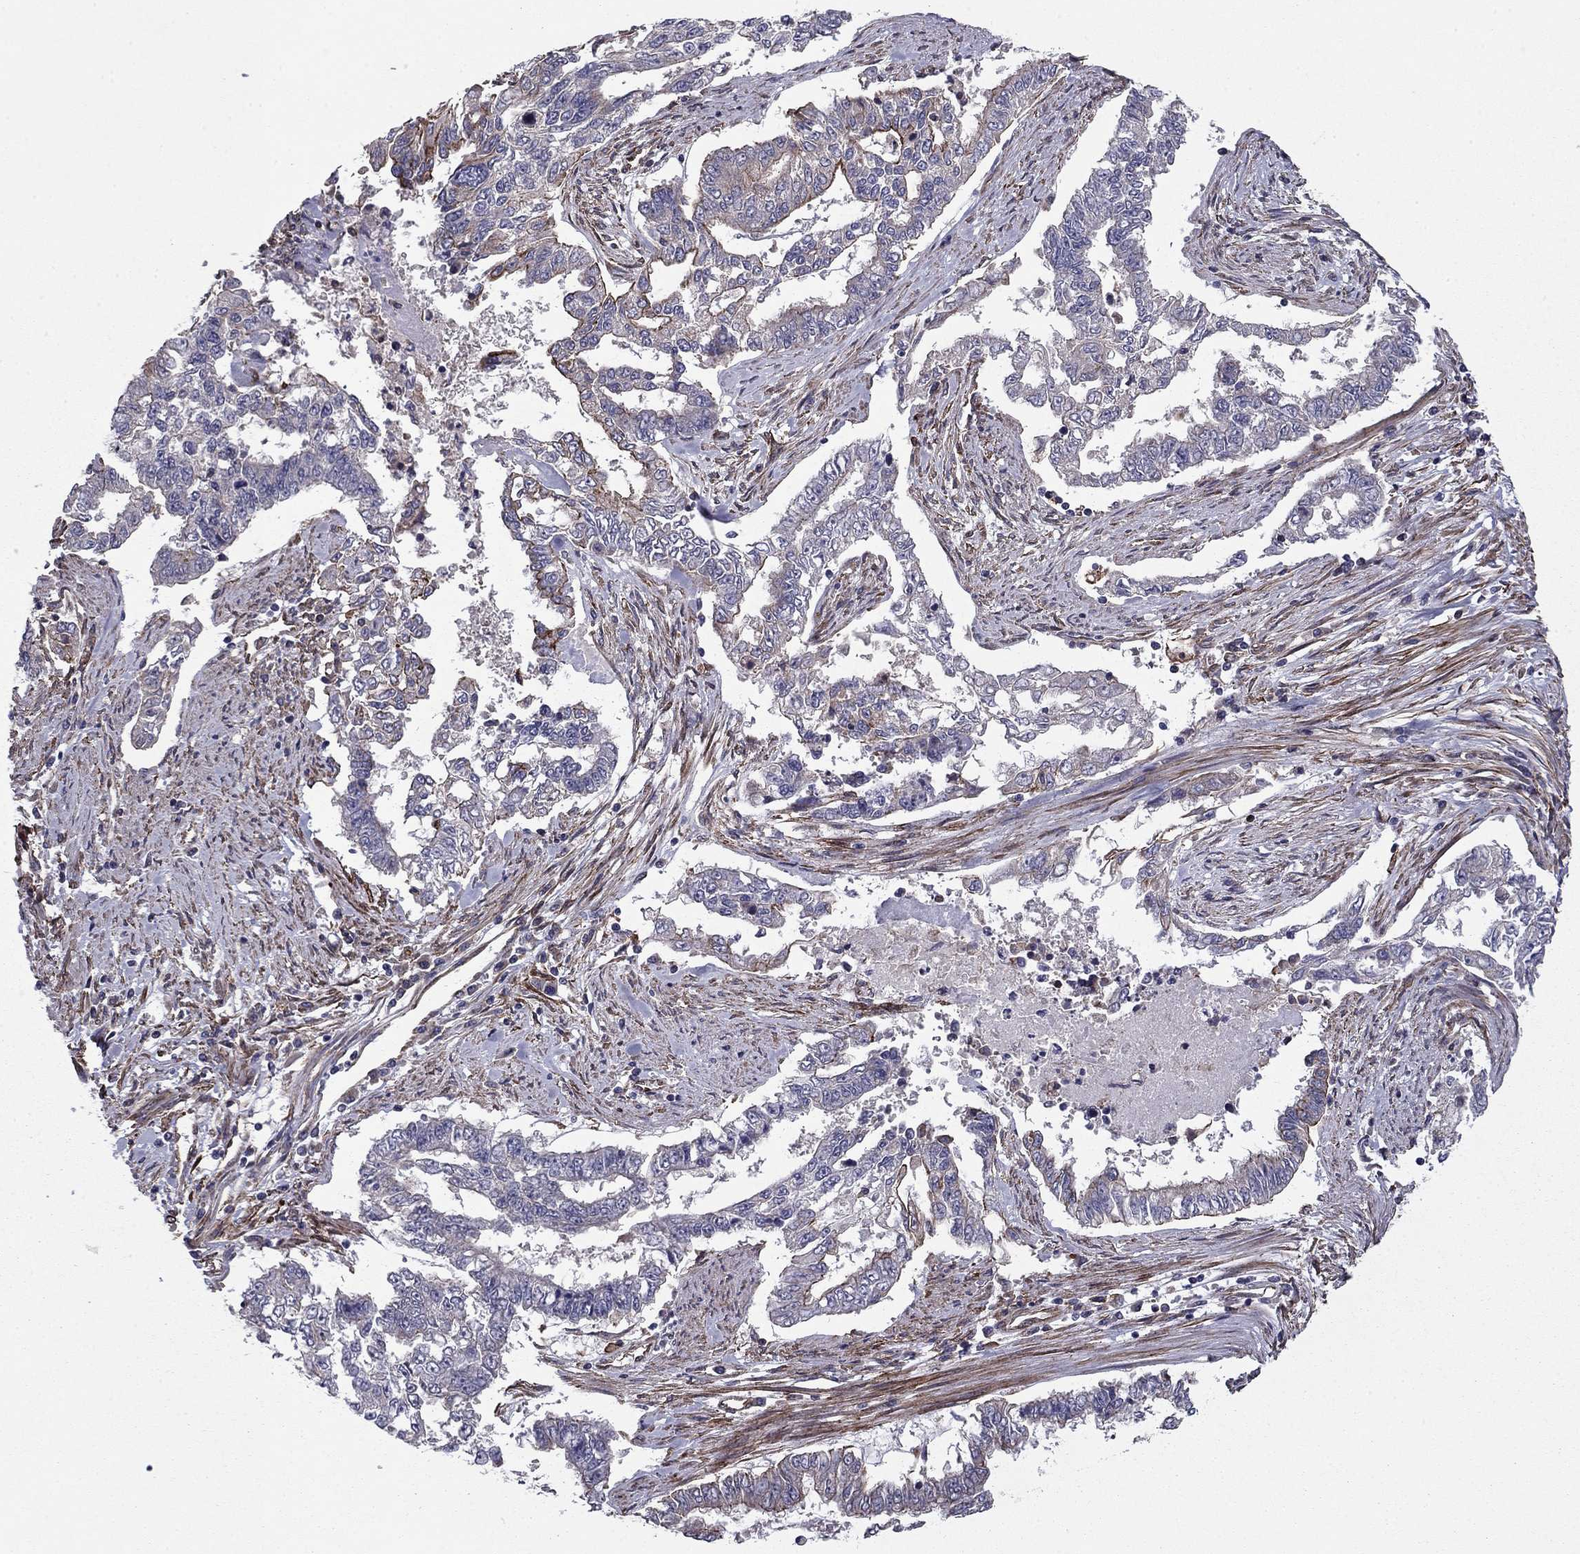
{"staining": {"intensity": "moderate", "quantity": "<25%", "location": "cytoplasmic/membranous"}, "tissue": "endometrial cancer", "cell_type": "Tumor cells", "image_type": "cancer", "snomed": [{"axis": "morphology", "description": "Adenocarcinoma, NOS"}, {"axis": "topography", "description": "Uterus"}], "caption": "A low amount of moderate cytoplasmic/membranous staining is seen in approximately <25% of tumor cells in adenocarcinoma (endometrial) tissue. Using DAB (3,3'-diaminobenzidine) (brown) and hematoxylin (blue) stains, captured at high magnification using brightfield microscopy.", "gene": "SHMT1", "patient": {"sex": "female", "age": 59}}